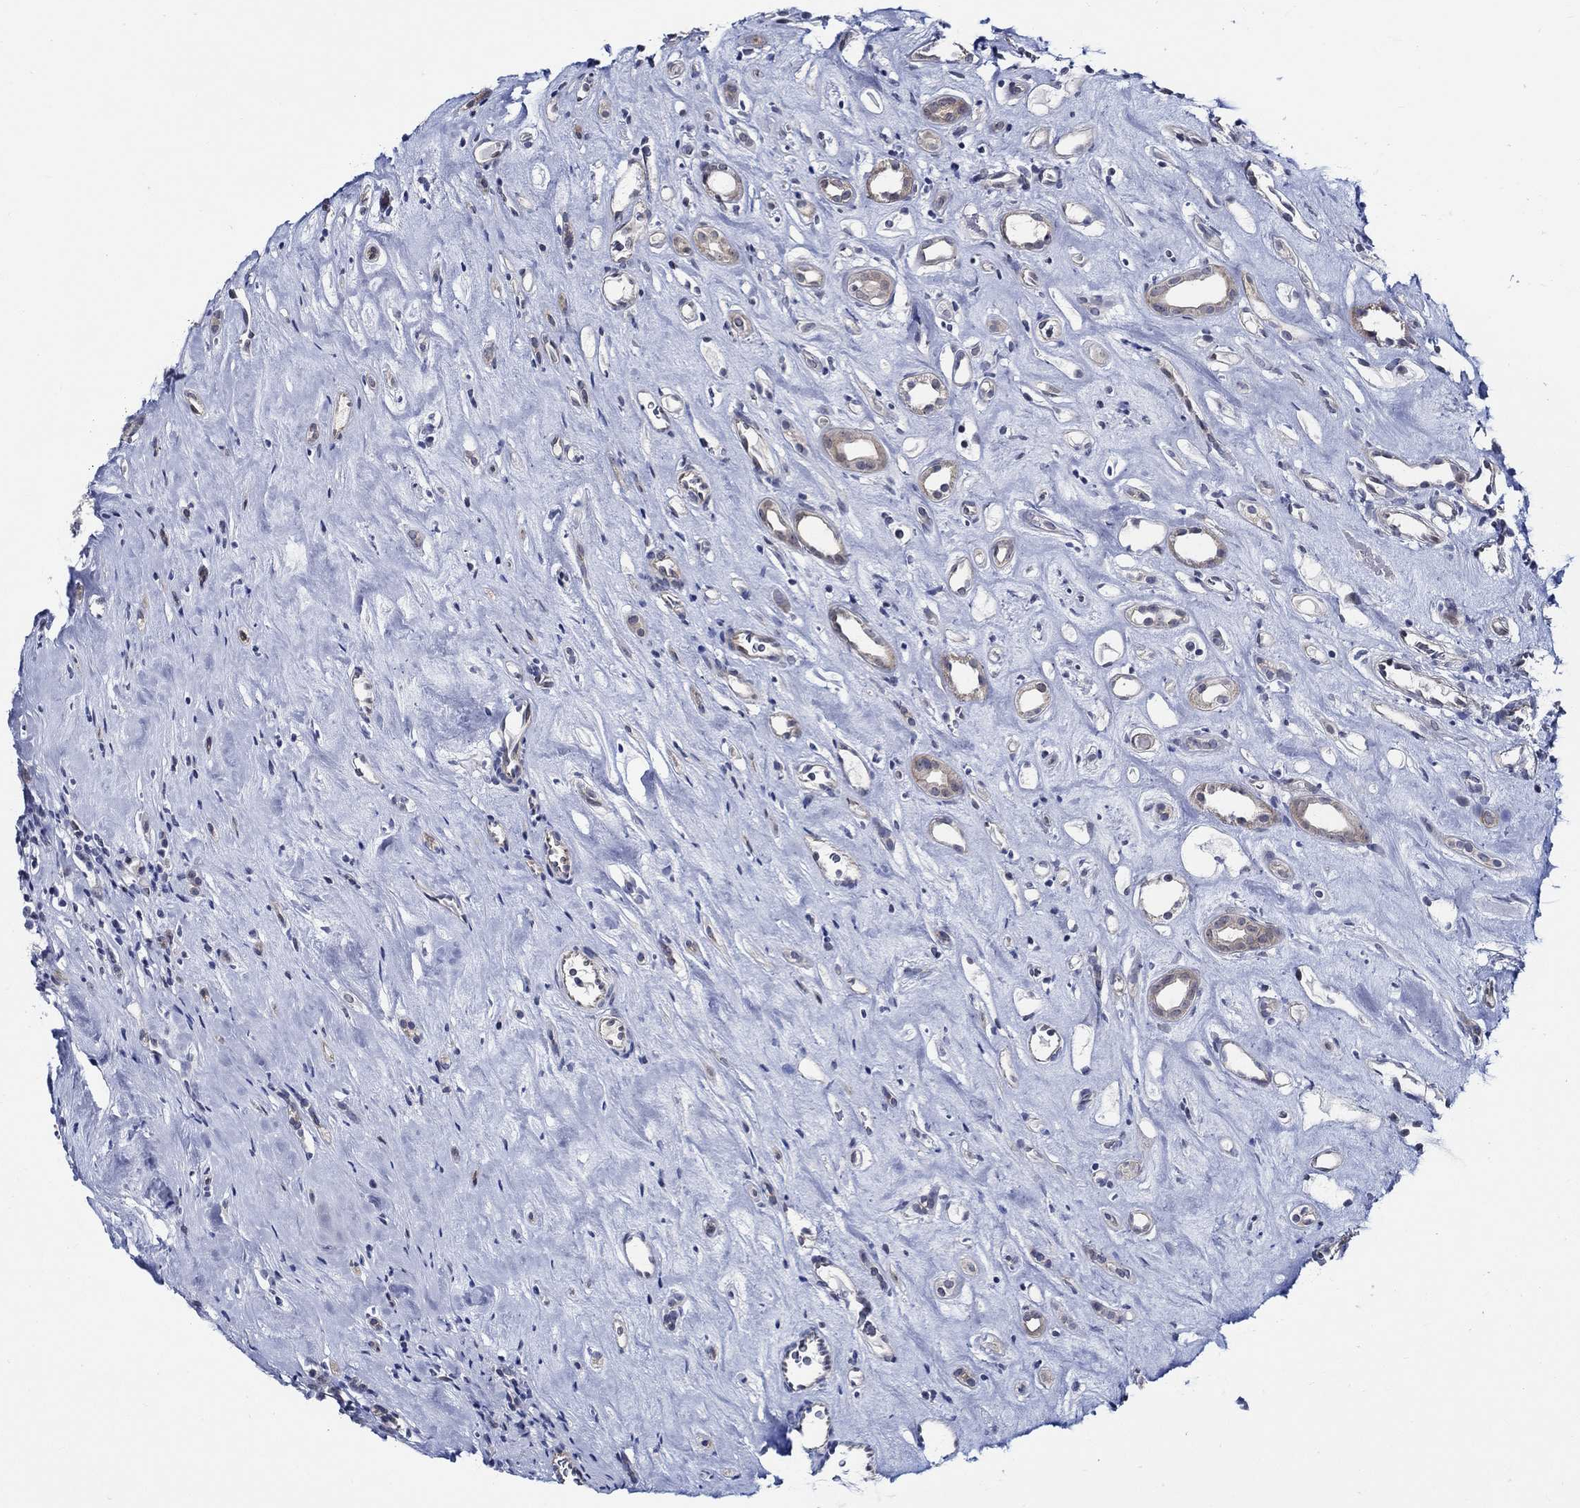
{"staining": {"intensity": "negative", "quantity": "none", "location": "none"}, "tissue": "renal cancer", "cell_type": "Tumor cells", "image_type": "cancer", "snomed": [{"axis": "morphology", "description": "Adenocarcinoma, NOS"}, {"axis": "topography", "description": "Kidney"}], "caption": "Immunohistochemistry of renal adenocarcinoma shows no staining in tumor cells.", "gene": "C8orf48", "patient": {"sex": "female", "age": 89}}